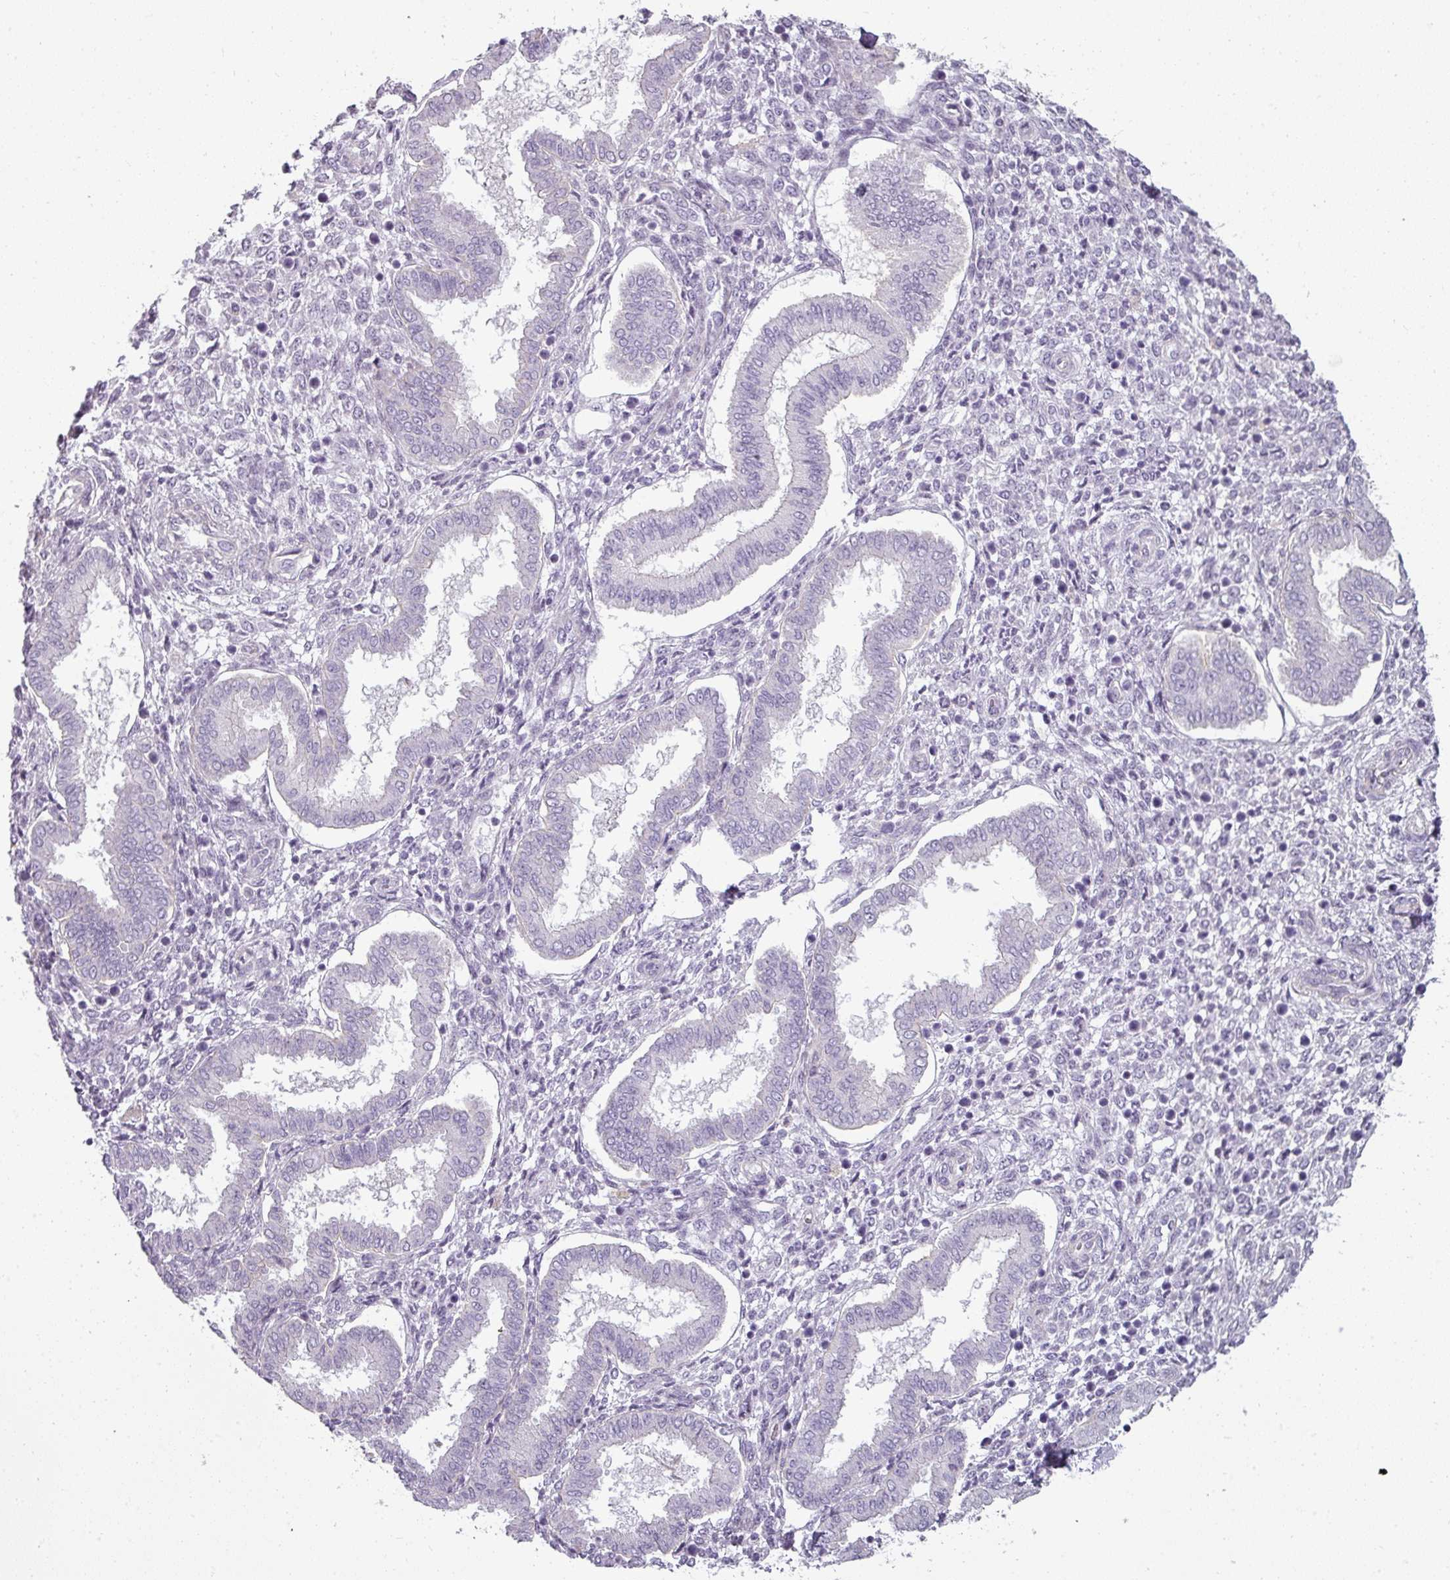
{"staining": {"intensity": "negative", "quantity": "none", "location": "none"}, "tissue": "endometrium", "cell_type": "Cells in endometrial stroma", "image_type": "normal", "snomed": [{"axis": "morphology", "description": "Normal tissue, NOS"}, {"axis": "topography", "description": "Endometrium"}], "caption": "IHC of unremarkable human endometrium reveals no expression in cells in endometrial stroma.", "gene": "ASB1", "patient": {"sex": "female", "age": 24}}